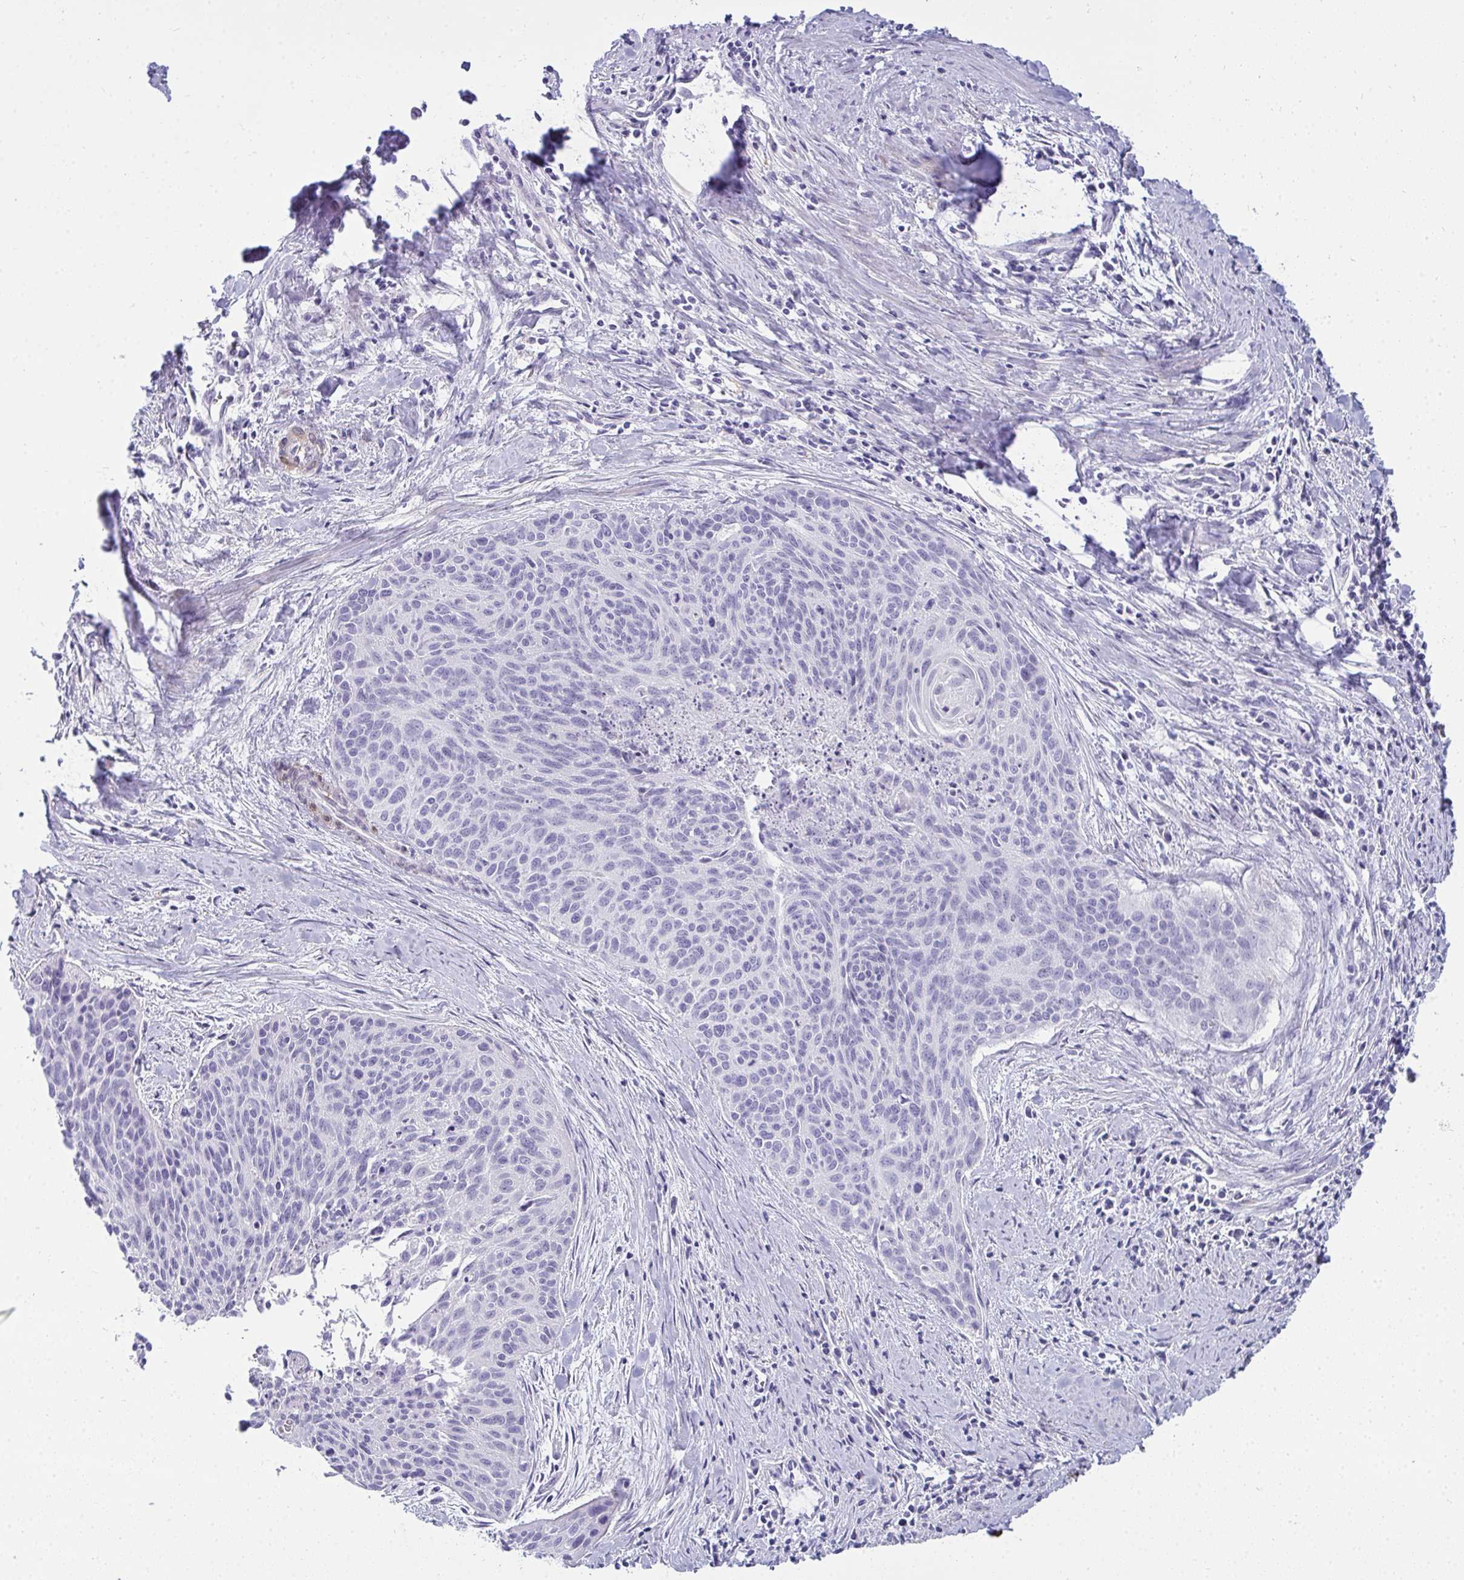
{"staining": {"intensity": "negative", "quantity": "none", "location": "none"}, "tissue": "cervical cancer", "cell_type": "Tumor cells", "image_type": "cancer", "snomed": [{"axis": "morphology", "description": "Squamous cell carcinoma, NOS"}, {"axis": "topography", "description": "Cervix"}], "caption": "Human cervical squamous cell carcinoma stained for a protein using IHC demonstrates no staining in tumor cells.", "gene": "HSPB6", "patient": {"sex": "female", "age": 55}}